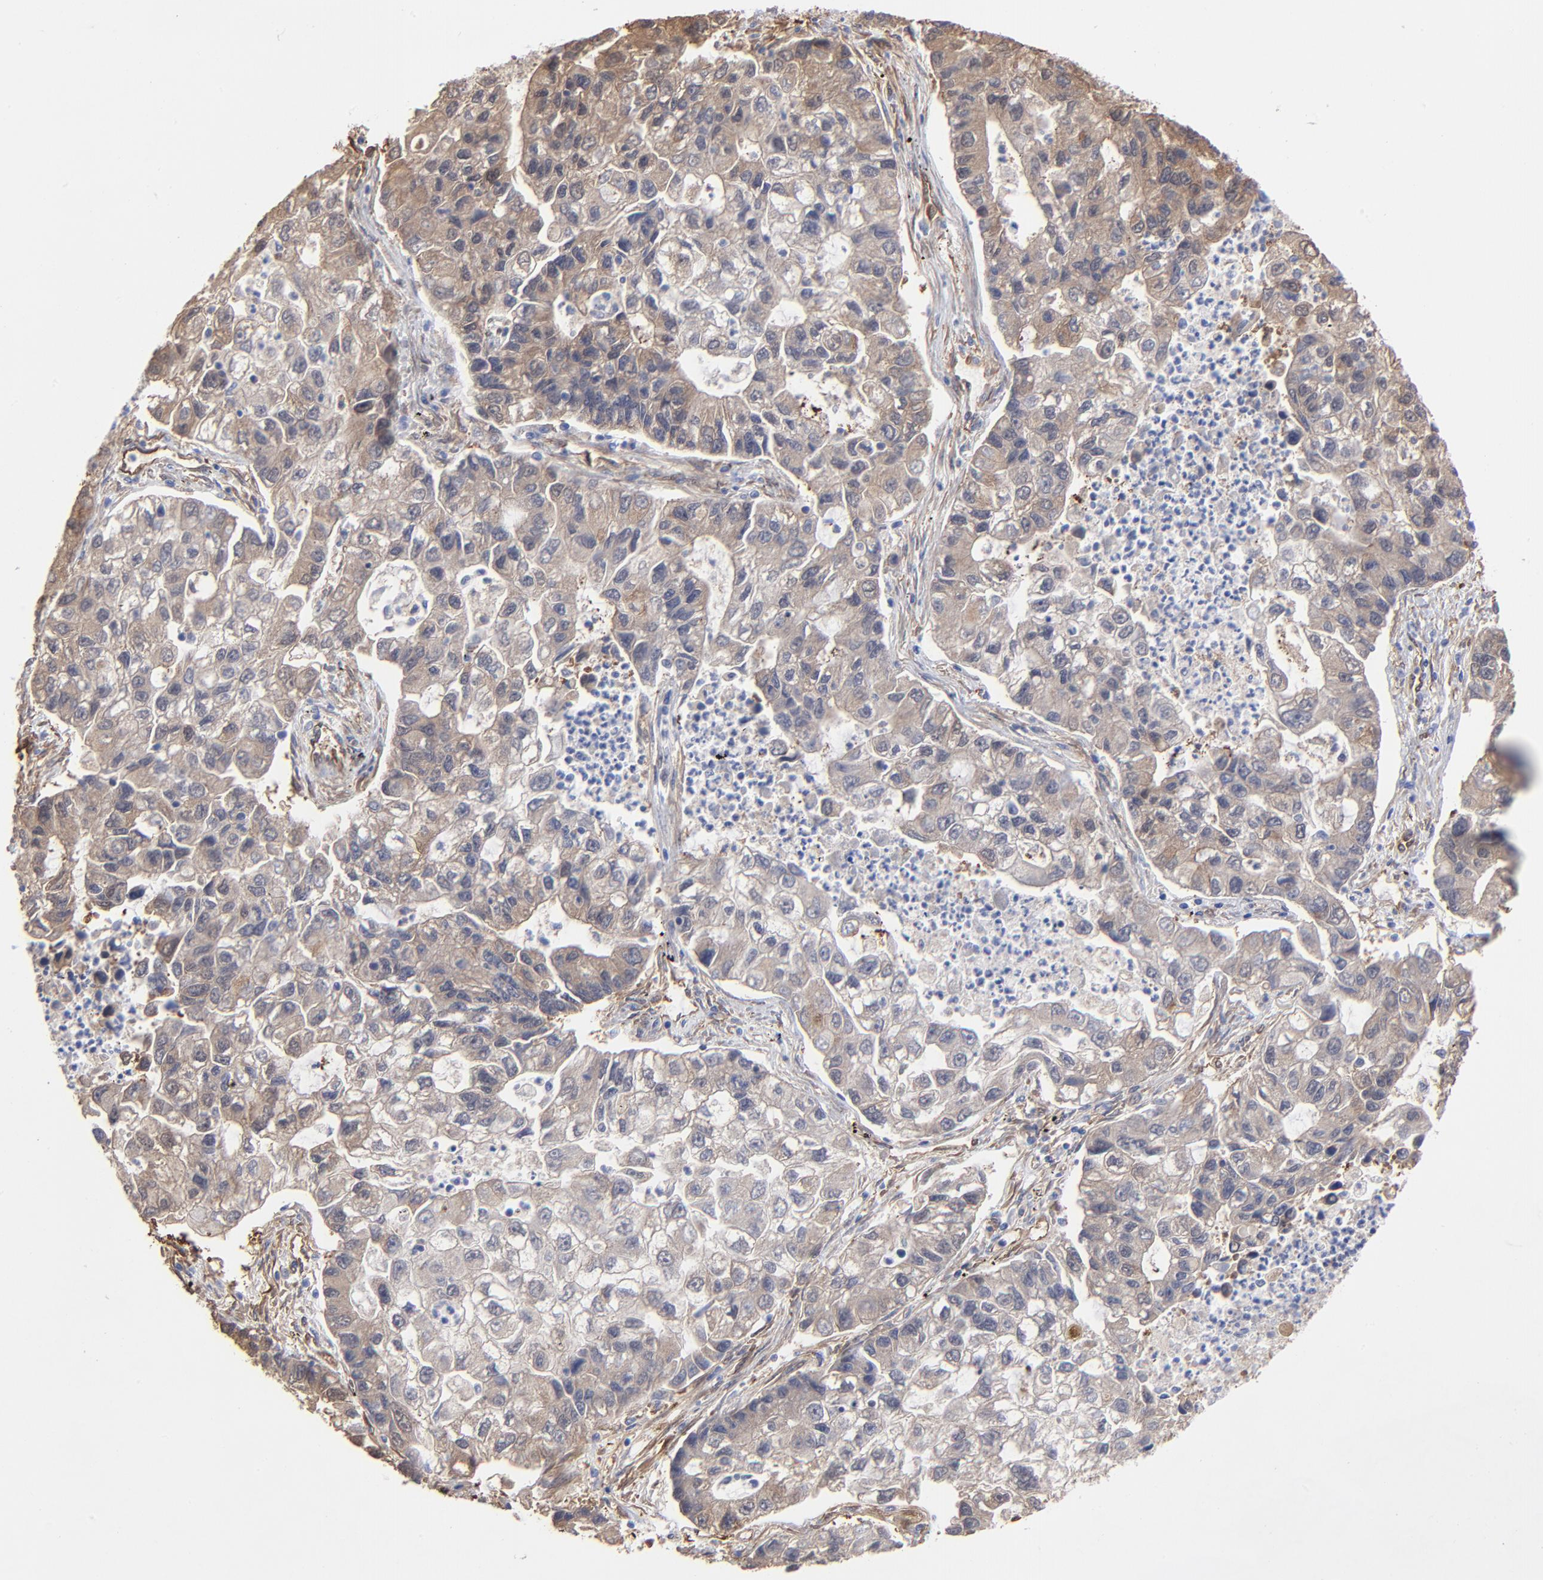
{"staining": {"intensity": "weak", "quantity": "<25%", "location": "cytoplasmic/membranous"}, "tissue": "lung cancer", "cell_type": "Tumor cells", "image_type": "cancer", "snomed": [{"axis": "morphology", "description": "Adenocarcinoma, NOS"}, {"axis": "topography", "description": "Lung"}], "caption": "DAB (3,3'-diaminobenzidine) immunohistochemical staining of human lung adenocarcinoma shows no significant staining in tumor cells.", "gene": "CILP", "patient": {"sex": "female", "age": 51}}